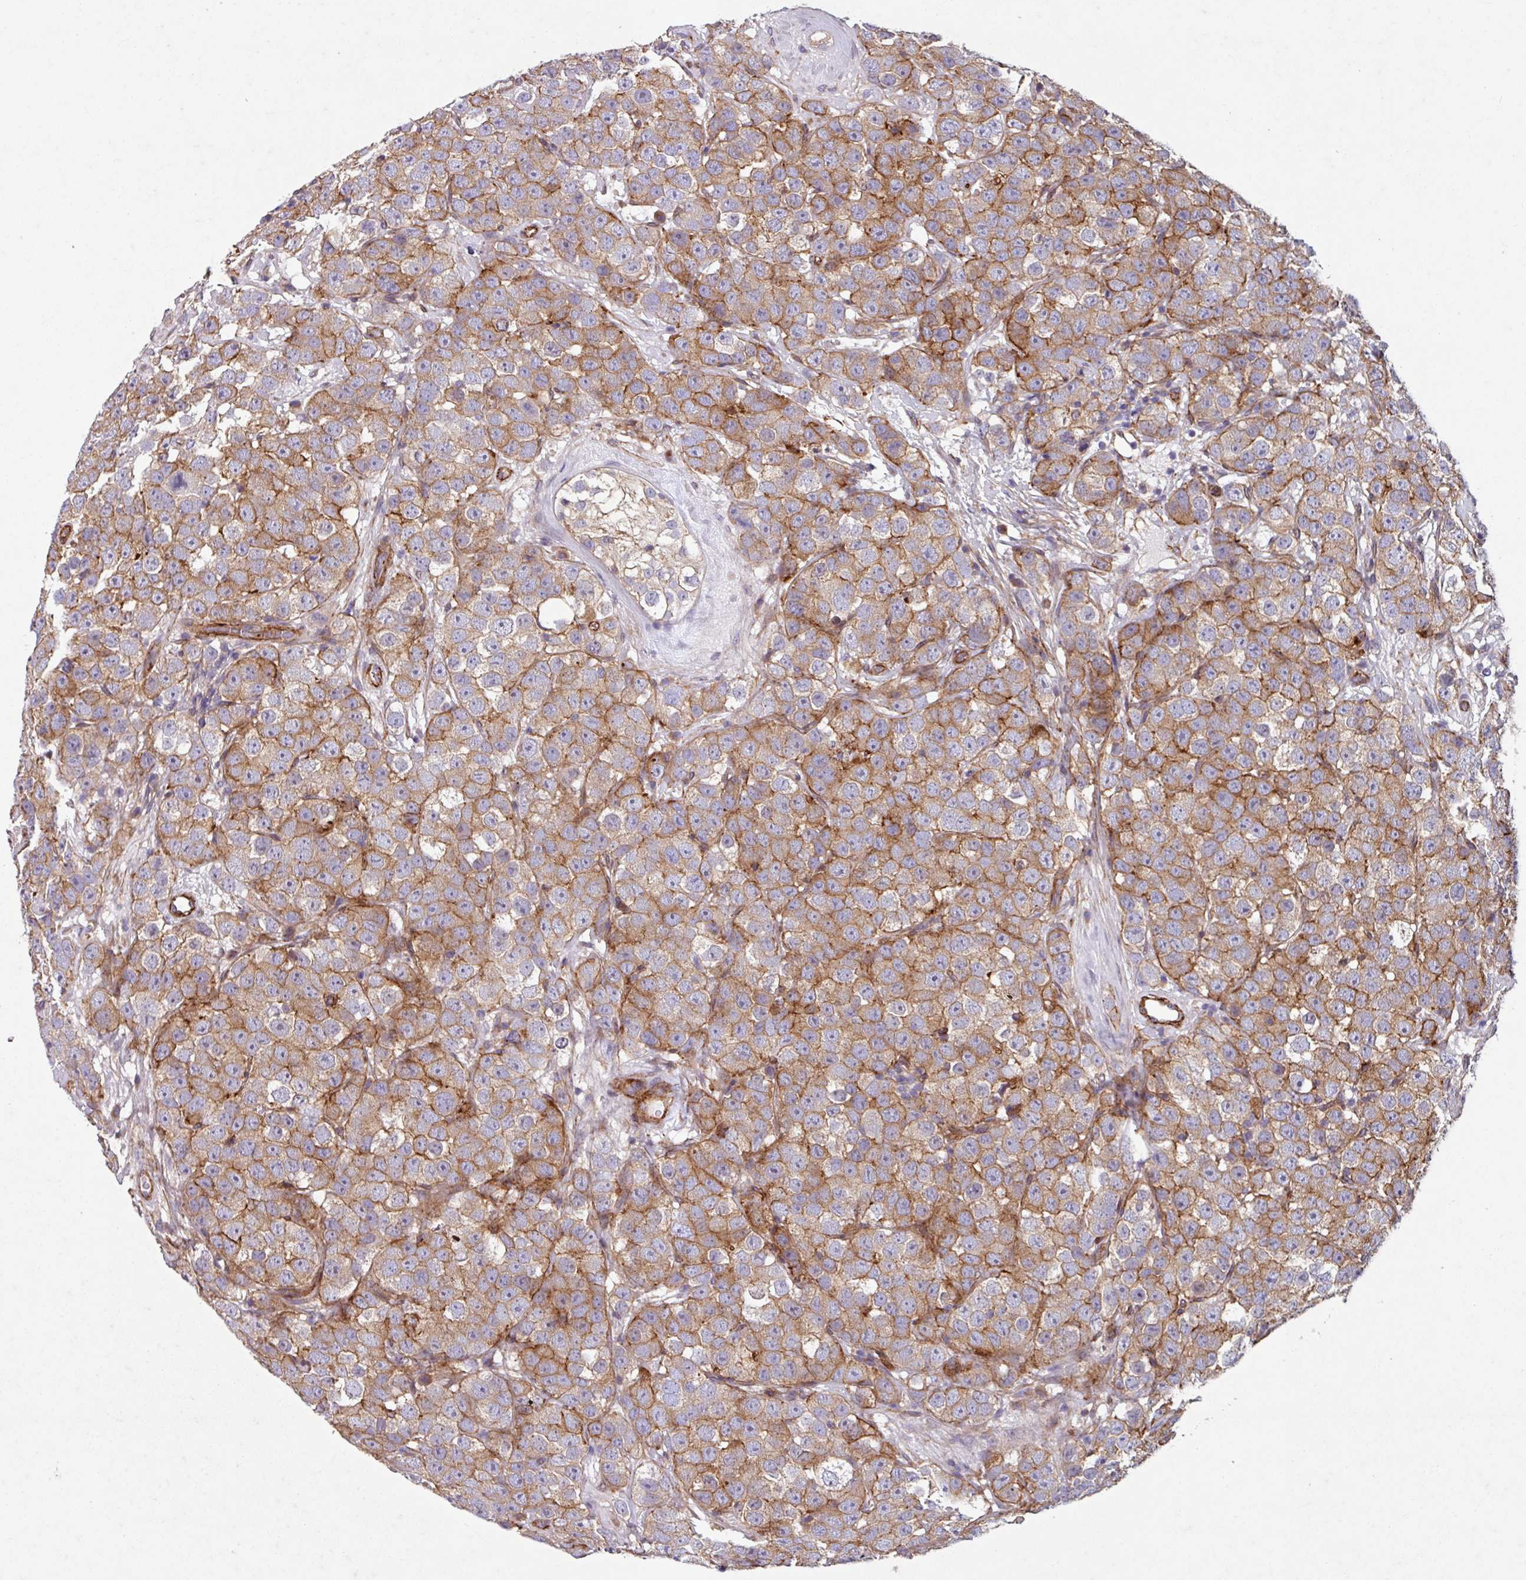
{"staining": {"intensity": "moderate", "quantity": ">75%", "location": "cytoplasmic/membranous"}, "tissue": "testis cancer", "cell_type": "Tumor cells", "image_type": "cancer", "snomed": [{"axis": "morphology", "description": "Seminoma, NOS"}, {"axis": "topography", "description": "Testis"}], "caption": "Protein analysis of testis cancer (seminoma) tissue displays moderate cytoplasmic/membranous staining in approximately >75% of tumor cells. (Brightfield microscopy of DAB IHC at high magnification).", "gene": "ATP2C2", "patient": {"sex": "male", "age": 28}}